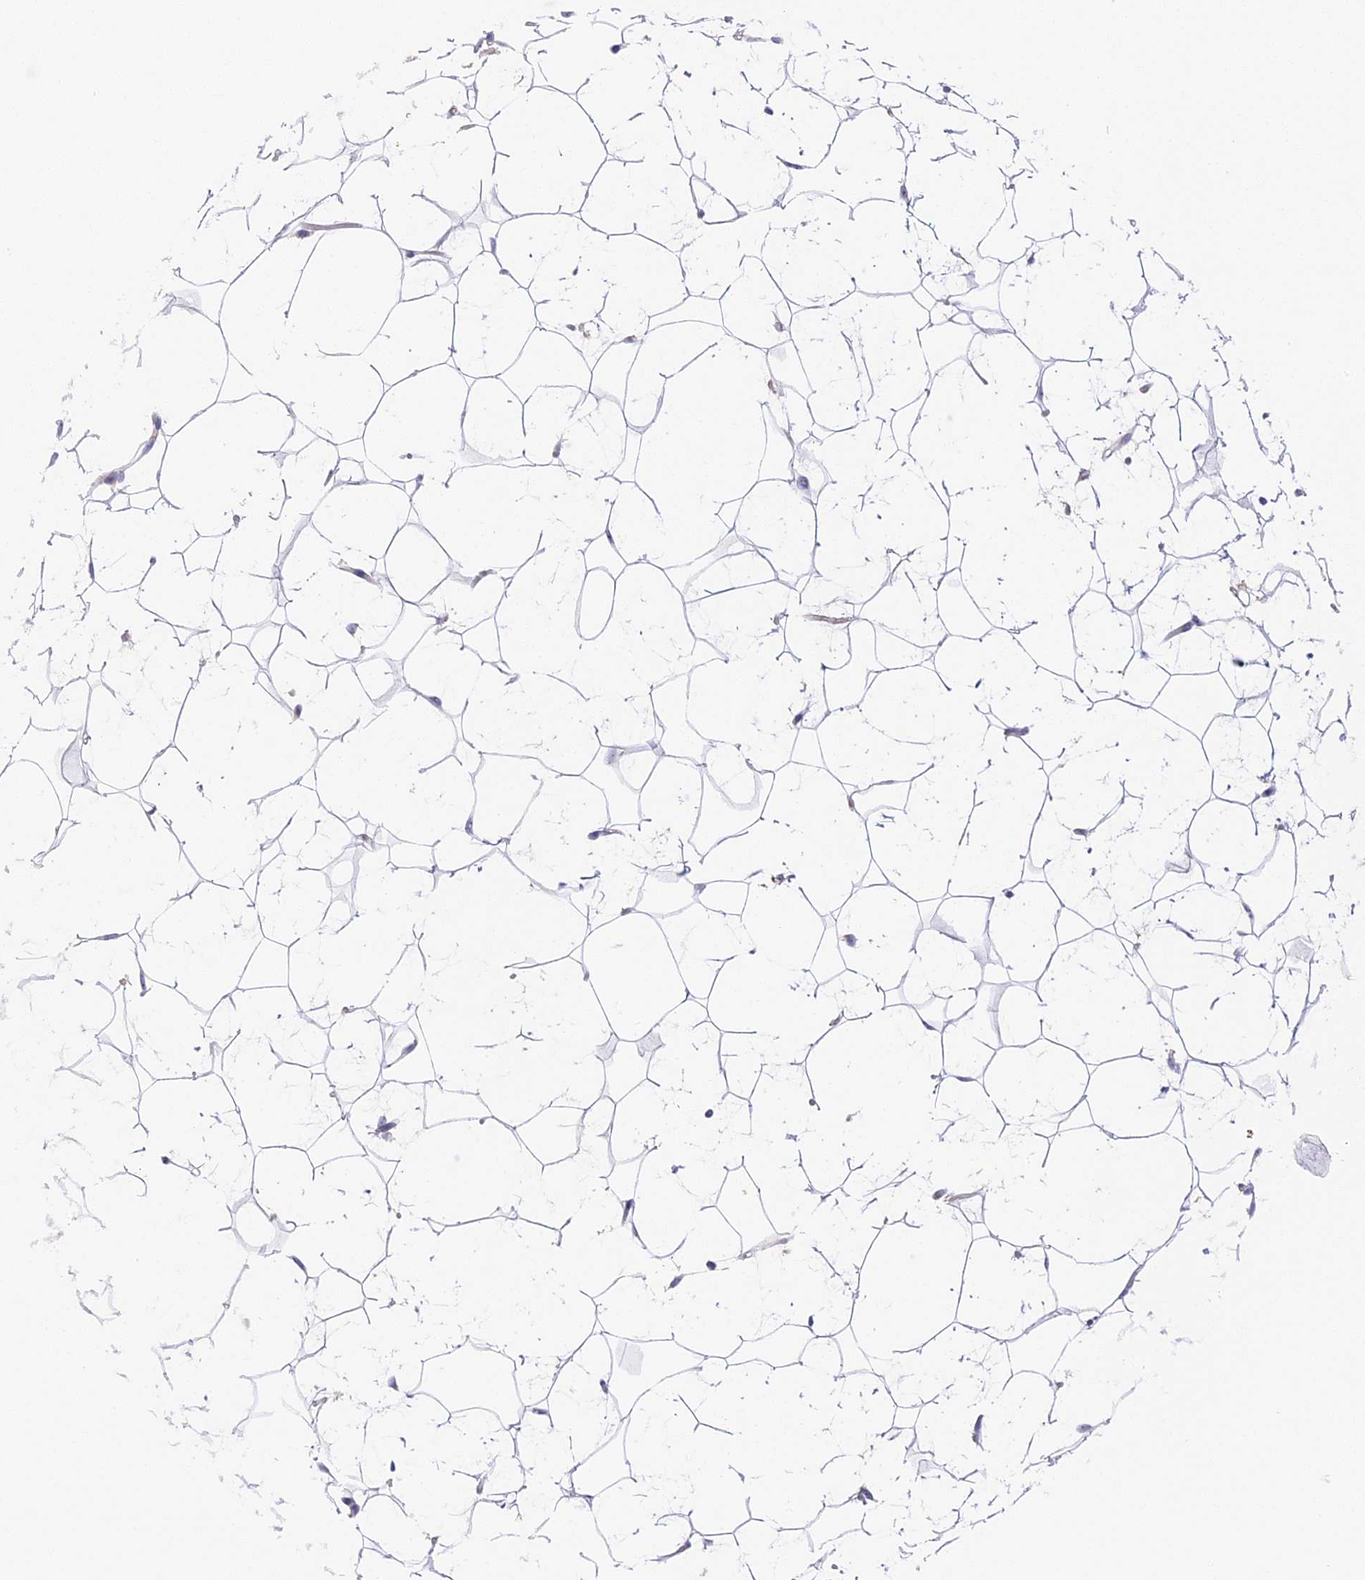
{"staining": {"intensity": "negative", "quantity": "none", "location": "none"}, "tissue": "adipose tissue", "cell_type": "Adipocytes", "image_type": "normal", "snomed": [{"axis": "morphology", "description": "Normal tissue, NOS"}, {"axis": "topography", "description": "Breast"}], "caption": "Immunohistochemistry (IHC) photomicrograph of normal human adipose tissue stained for a protein (brown), which displays no positivity in adipocytes. (Stains: DAB IHC with hematoxylin counter stain, Microscopy: brightfield microscopy at high magnification).", "gene": "RAD51", "patient": {"sex": "female", "age": 26}}